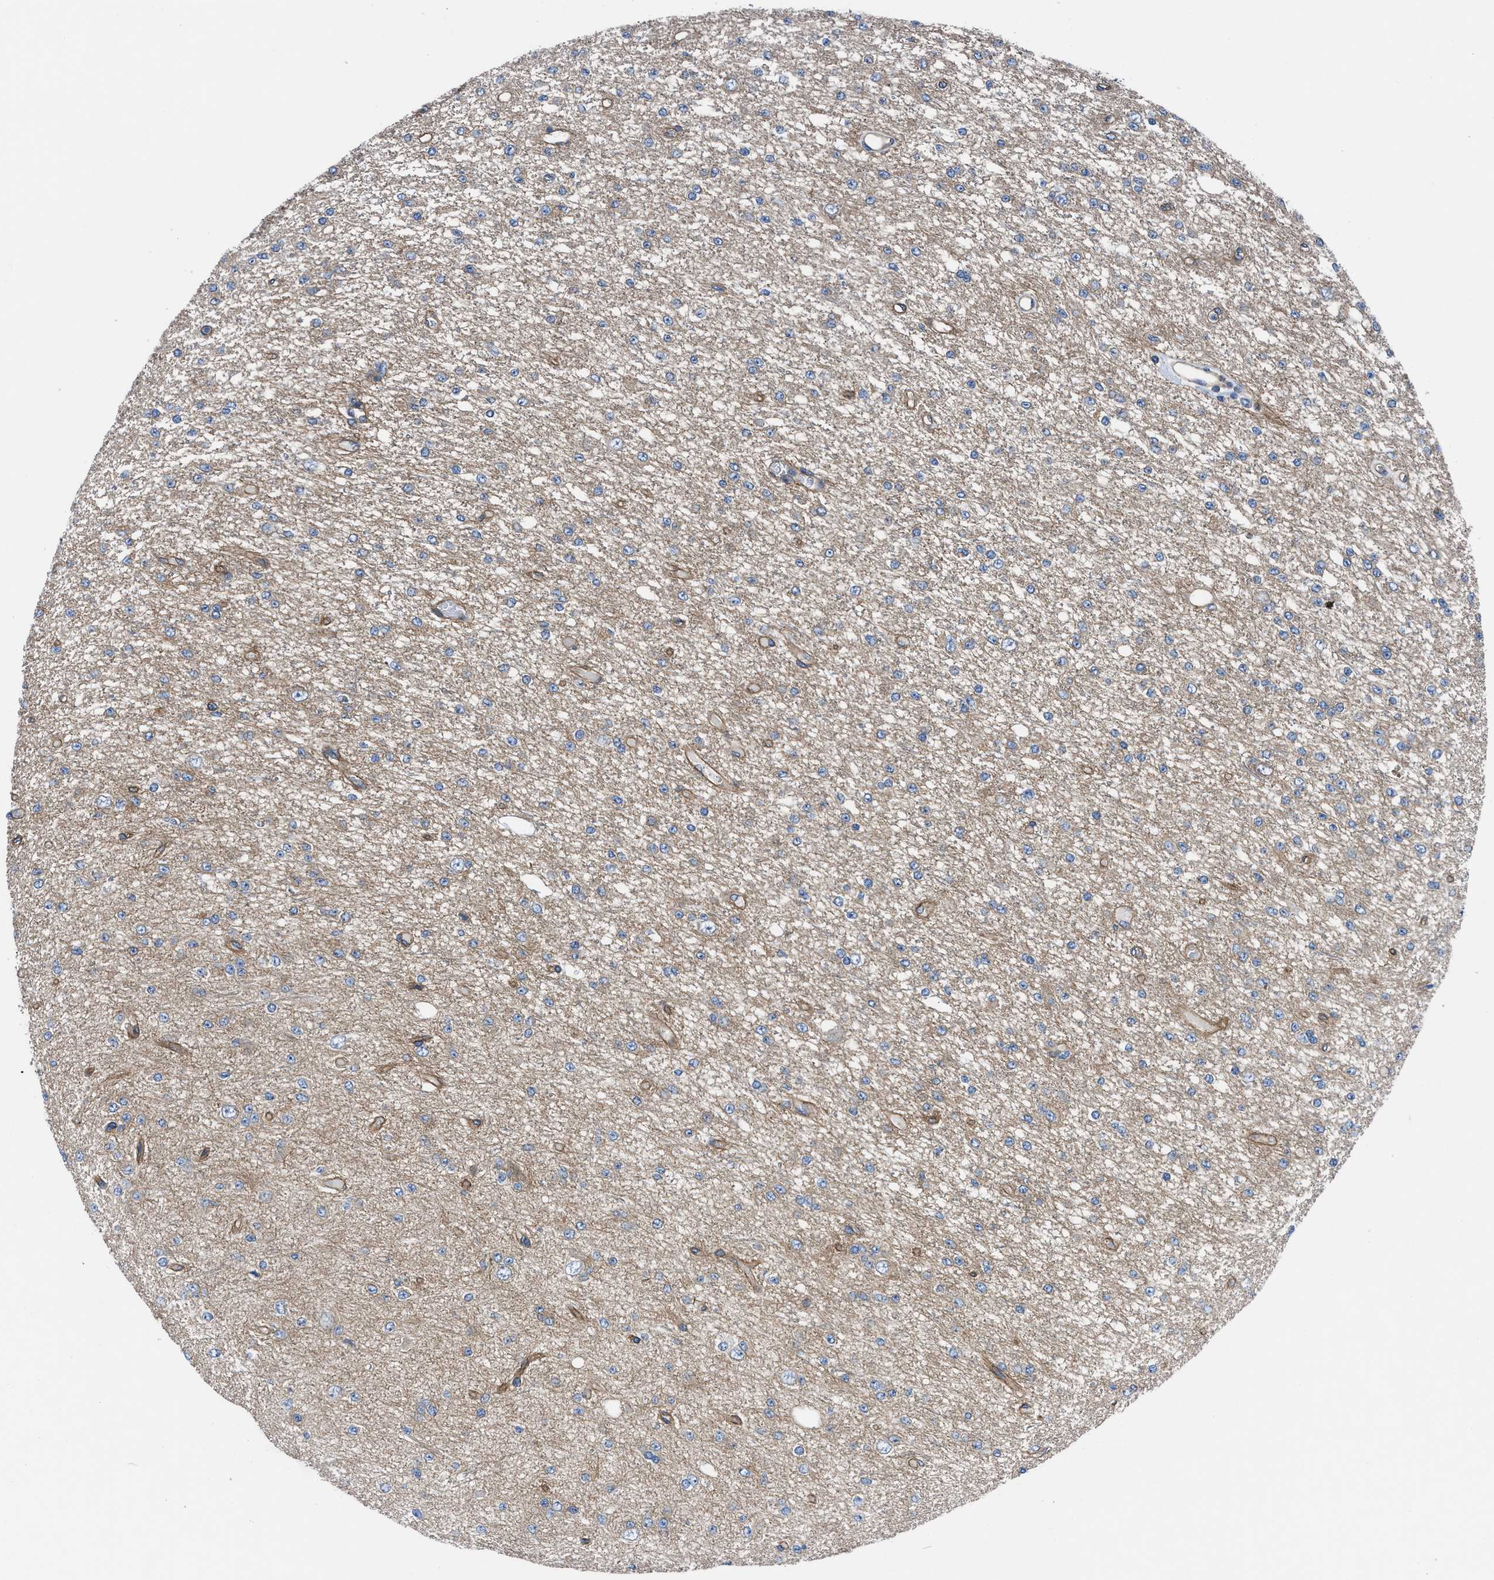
{"staining": {"intensity": "weak", "quantity": "<25%", "location": "cytoplasmic/membranous"}, "tissue": "glioma", "cell_type": "Tumor cells", "image_type": "cancer", "snomed": [{"axis": "morphology", "description": "Glioma, malignant, Low grade"}, {"axis": "topography", "description": "Brain"}], "caption": "High power microscopy micrograph of an IHC histopathology image of malignant glioma (low-grade), revealing no significant positivity in tumor cells.", "gene": "TRIP4", "patient": {"sex": "male", "age": 38}}